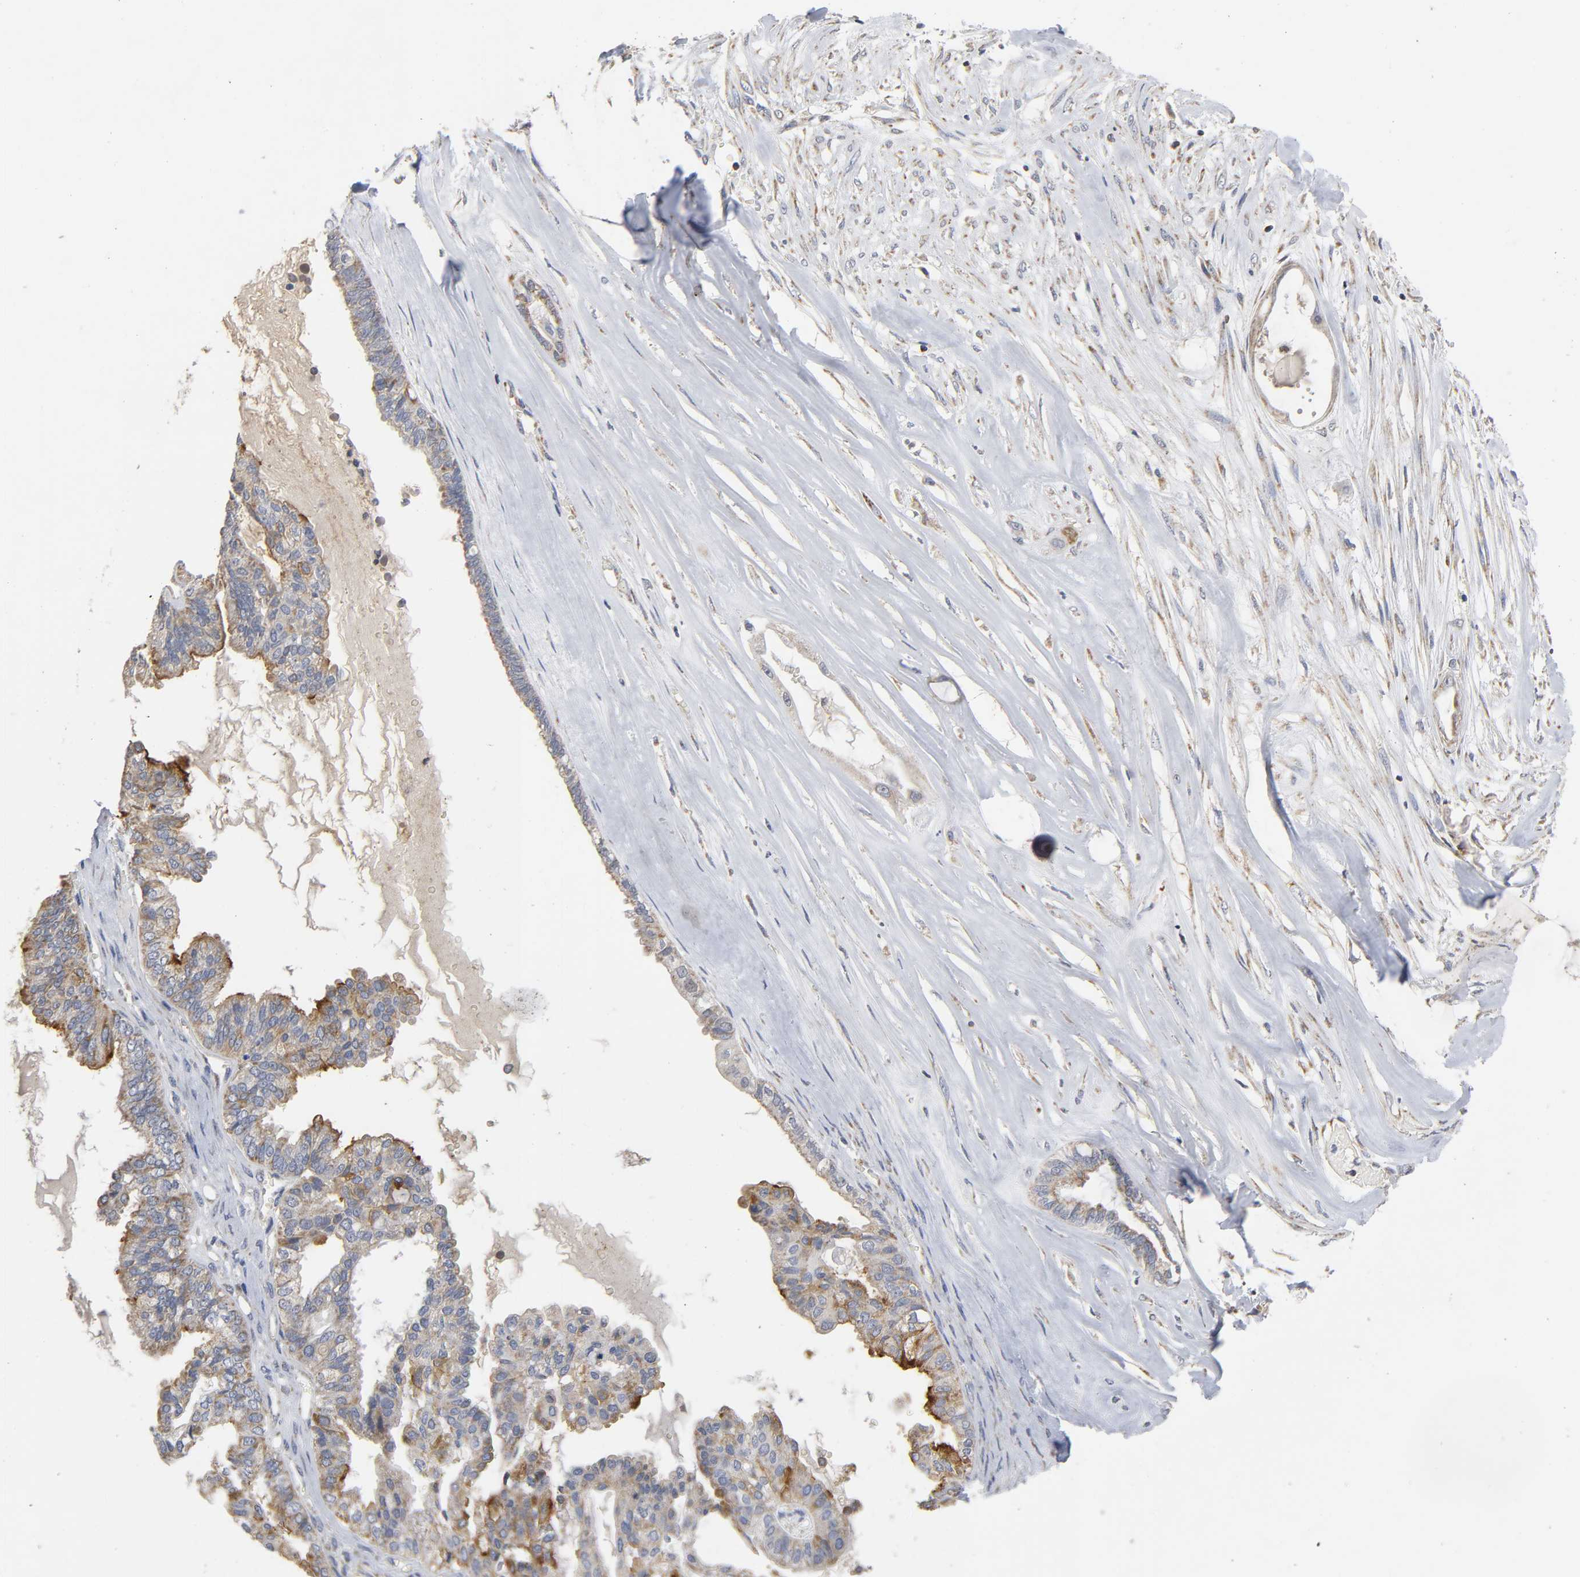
{"staining": {"intensity": "moderate", "quantity": ">75%", "location": "cytoplasmic/membranous"}, "tissue": "ovarian cancer", "cell_type": "Tumor cells", "image_type": "cancer", "snomed": [{"axis": "morphology", "description": "Carcinoma, NOS"}, {"axis": "morphology", "description": "Carcinoma, endometroid"}, {"axis": "topography", "description": "Ovary"}], "caption": "A brown stain highlights moderate cytoplasmic/membranous expression of a protein in human ovarian endometroid carcinoma tumor cells.", "gene": "SYT16", "patient": {"sex": "female", "age": 50}}